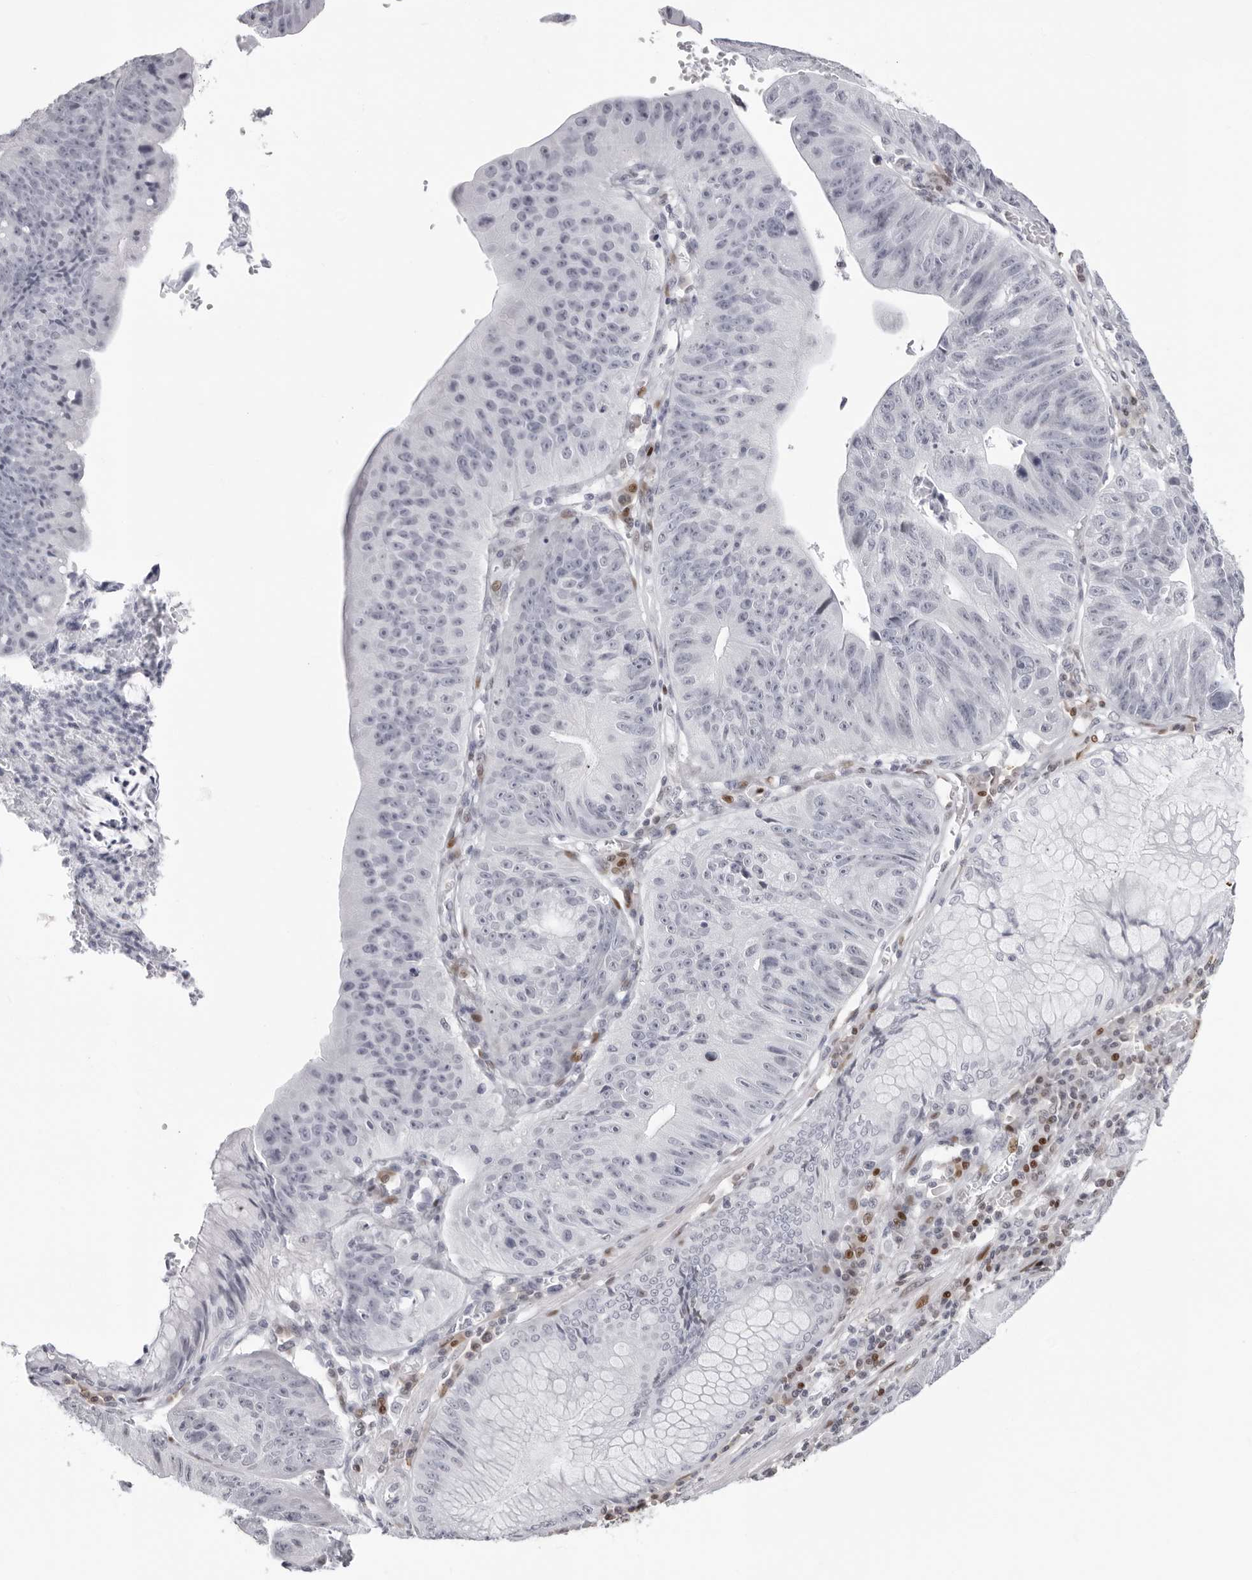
{"staining": {"intensity": "negative", "quantity": "none", "location": "none"}, "tissue": "stomach cancer", "cell_type": "Tumor cells", "image_type": "cancer", "snomed": [{"axis": "morphology", "description": "Adenocarcinoma, NOS"}, {"axis": "topography", "description": "Stomach"}], "caption": "This is an immunohistochemistry (IHC) histopathology image of stomach cancer (adenocarcinoma). There is no expression in tumor cells.", "gene": "NTPCR", "patient": {"sex": "male", "age": 59}}